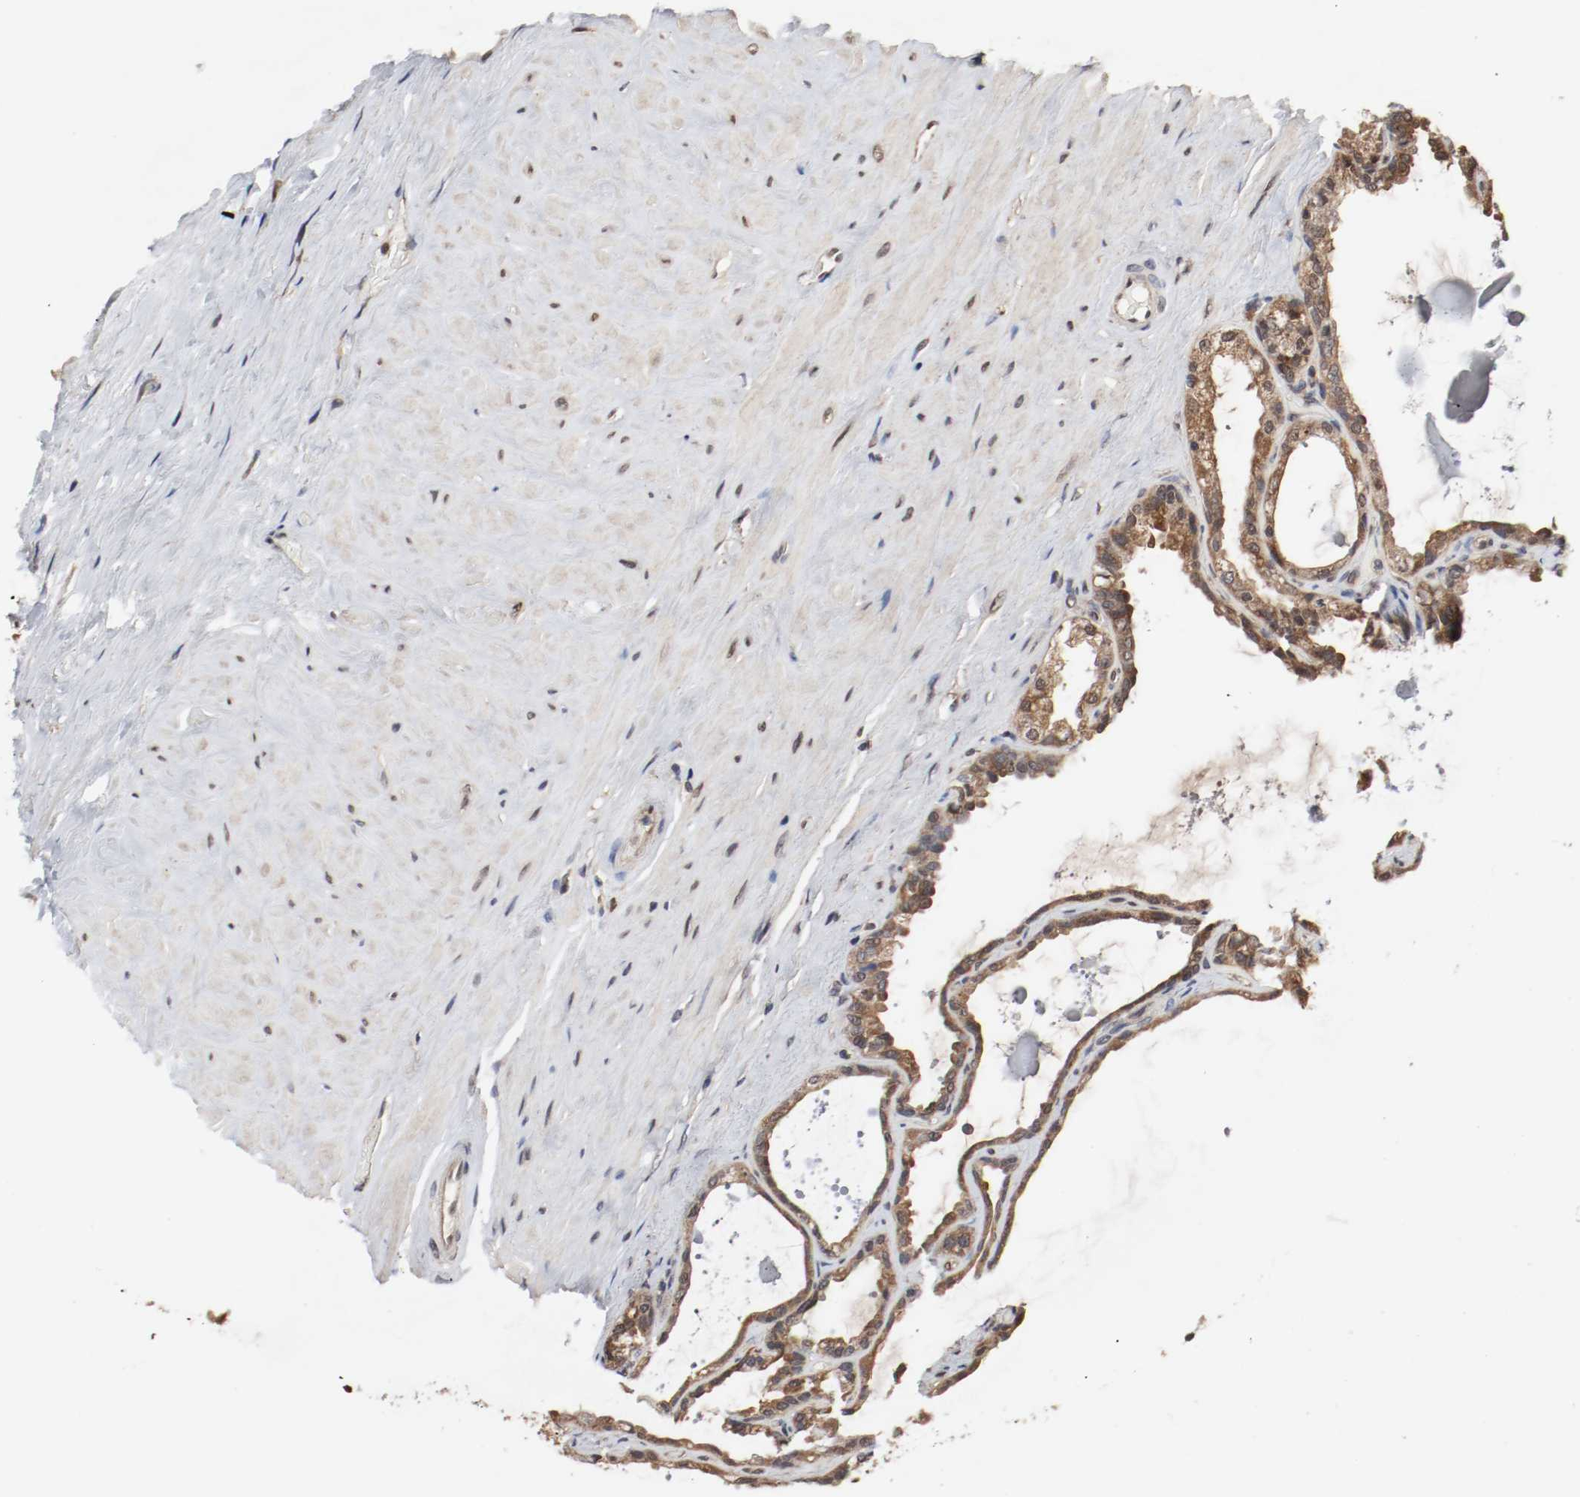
{"staining": {"intensity": "moderate", "quantity": ">75%", "location": "cytoplasmic/membranous,nuclear"}, "tissue": "seminal vesicle", "cell_type": "Glandular cells", "image_type": "normal", "snomed": [{"axis": "morphology", "description": "Normal tissue, NOS"}, {"axis": "morphology", "description": "Inflammation, NOS"}, {"axis": "topography", "description": "Urinary bladder"}, {"axis": "topography", "description": "Prostate"}, {"axis": "topography", "description": "Seminal veicle"}], "caption": "IHC (DAB) staining of normal human seminal vesicle demonstrates moderate cytoplasmic/membranous,nuclear protein positivity in about >75% of glandular cells.", "gene": "AFG3L2", "patient": {"sex": "male", "age": 82}}